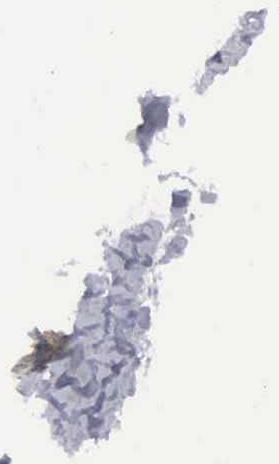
{"staining": {"intensity": "negative", "quantity": "none", "location": "none"}, "tissue": "adipose tissue", "cell_type": "Adipocytes", "image_type": "normal", "snomed": [{"axis": "morphology", "description": "Normal tissue, NOS"}, {"axis": "topography", "description": "Breast"}], "caption": "DAB (3,3'-diaminobenzidine) immunohistochemical staining of unremarkable human adipose tissue exhibits no significant staining in adipocytes.", "gene": "CTSG", "patient": {"sex": "female", "age": 45}}